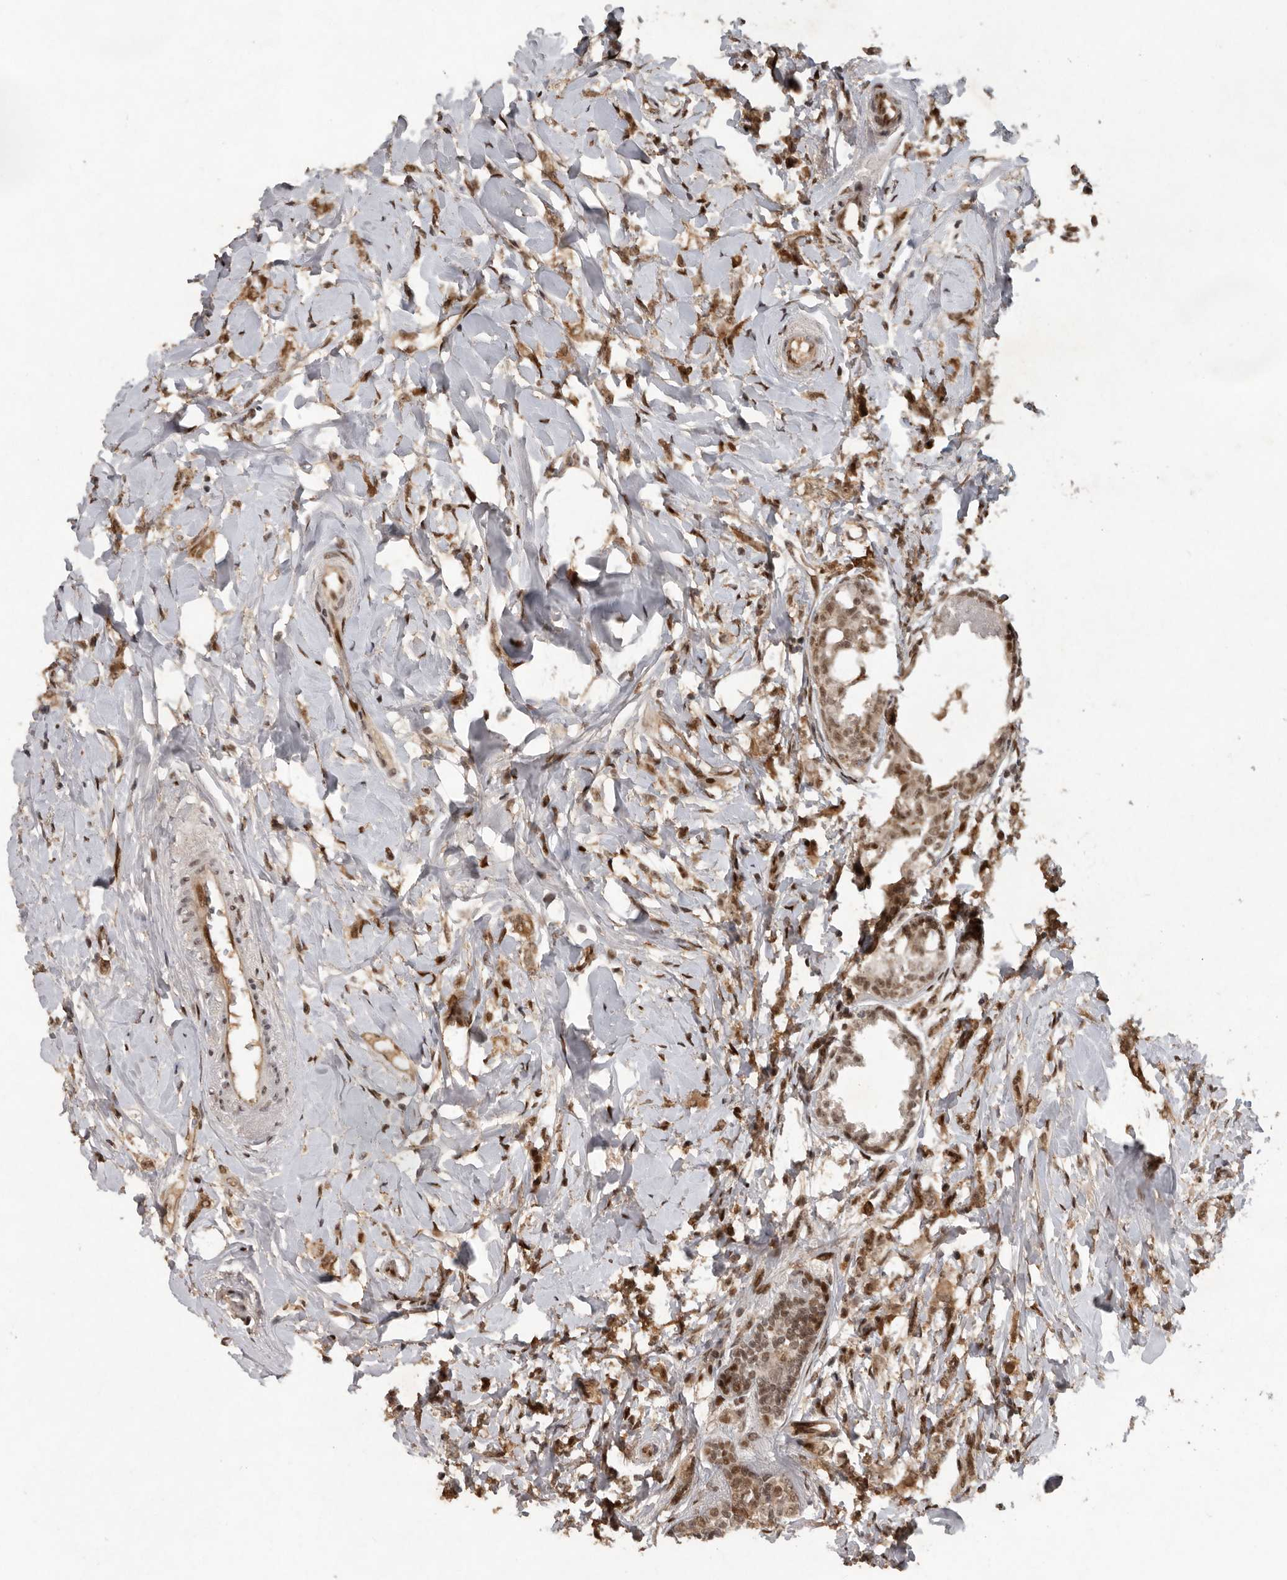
{"staining": {"intensity": "moderate", "quantity": ">75%", "location": "nuclear"}, "tissue": "breast cancer", "cell_type": "Tumor cells", "image_type": "cancer", "snomed": [{"axis": "morphology", "description": "Normal tissue, NOS"}, {"axis": "morphology", "description": "Lobular carcinoma"}, {"axis": "topography", "description": "Breast"}], "caption": "Immunohistochemical staining of human breast cancer shows medium levels of moderate nuclear protein staining in approximately >75% of tumor cells.", "gene": "CDC27", "patient": {"sex": "female", "age": 47}}